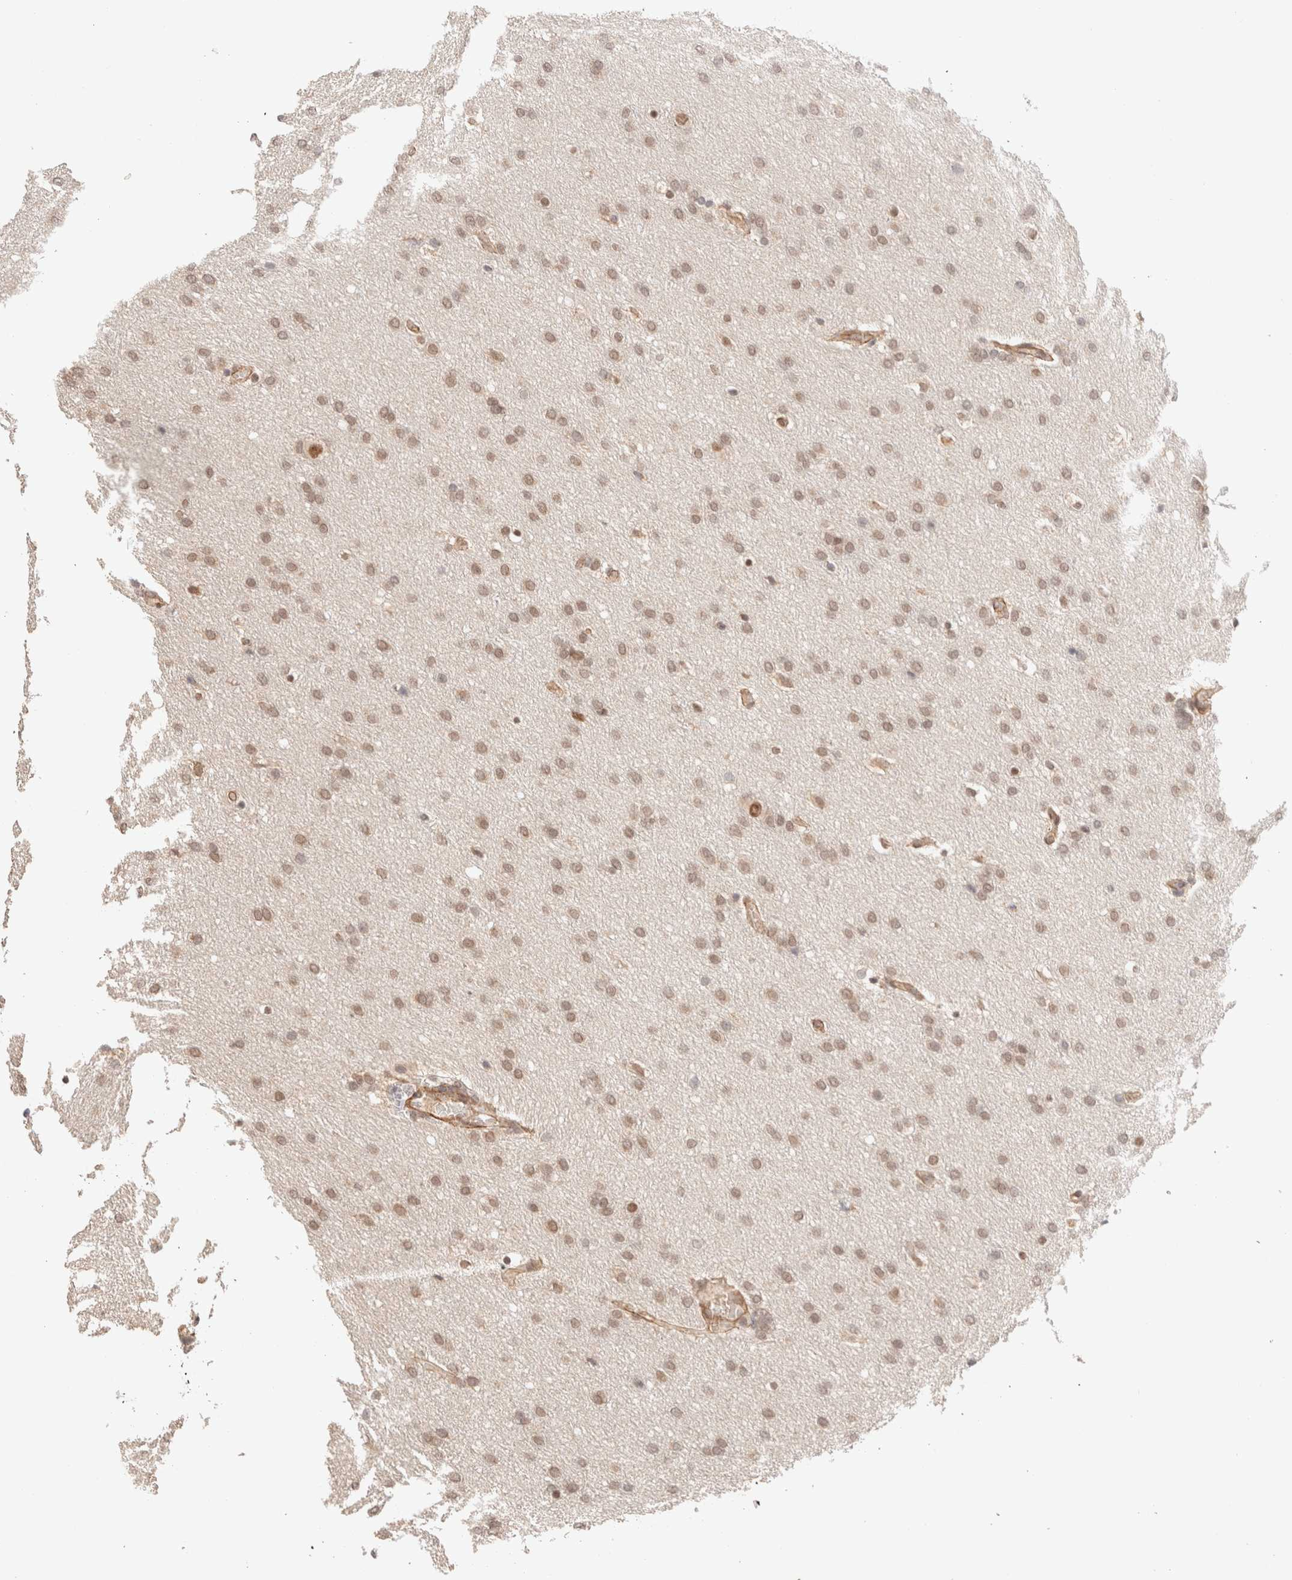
{"staining": {"intensity": "moderate", "quantity": ">75%", "location": "nuclear"}, "tissue": "glioma", "cell_type": "Tumor cells", "image_type": "cancer", "snomed": [{"axis": "morphology", "description": "Glioma, malignant, Low grade"}, {"axis": "topography", "description": "Brain"}], "caption": "The histopathology image displays staining of glioma, revealing moderate nuclear protein positivity (brown color) within tumor cells. The protein is shown in brown color, while the nuclei are stained blue.", "gene": "BRPF3", "patient": {"sex": "female", "age": 37}}